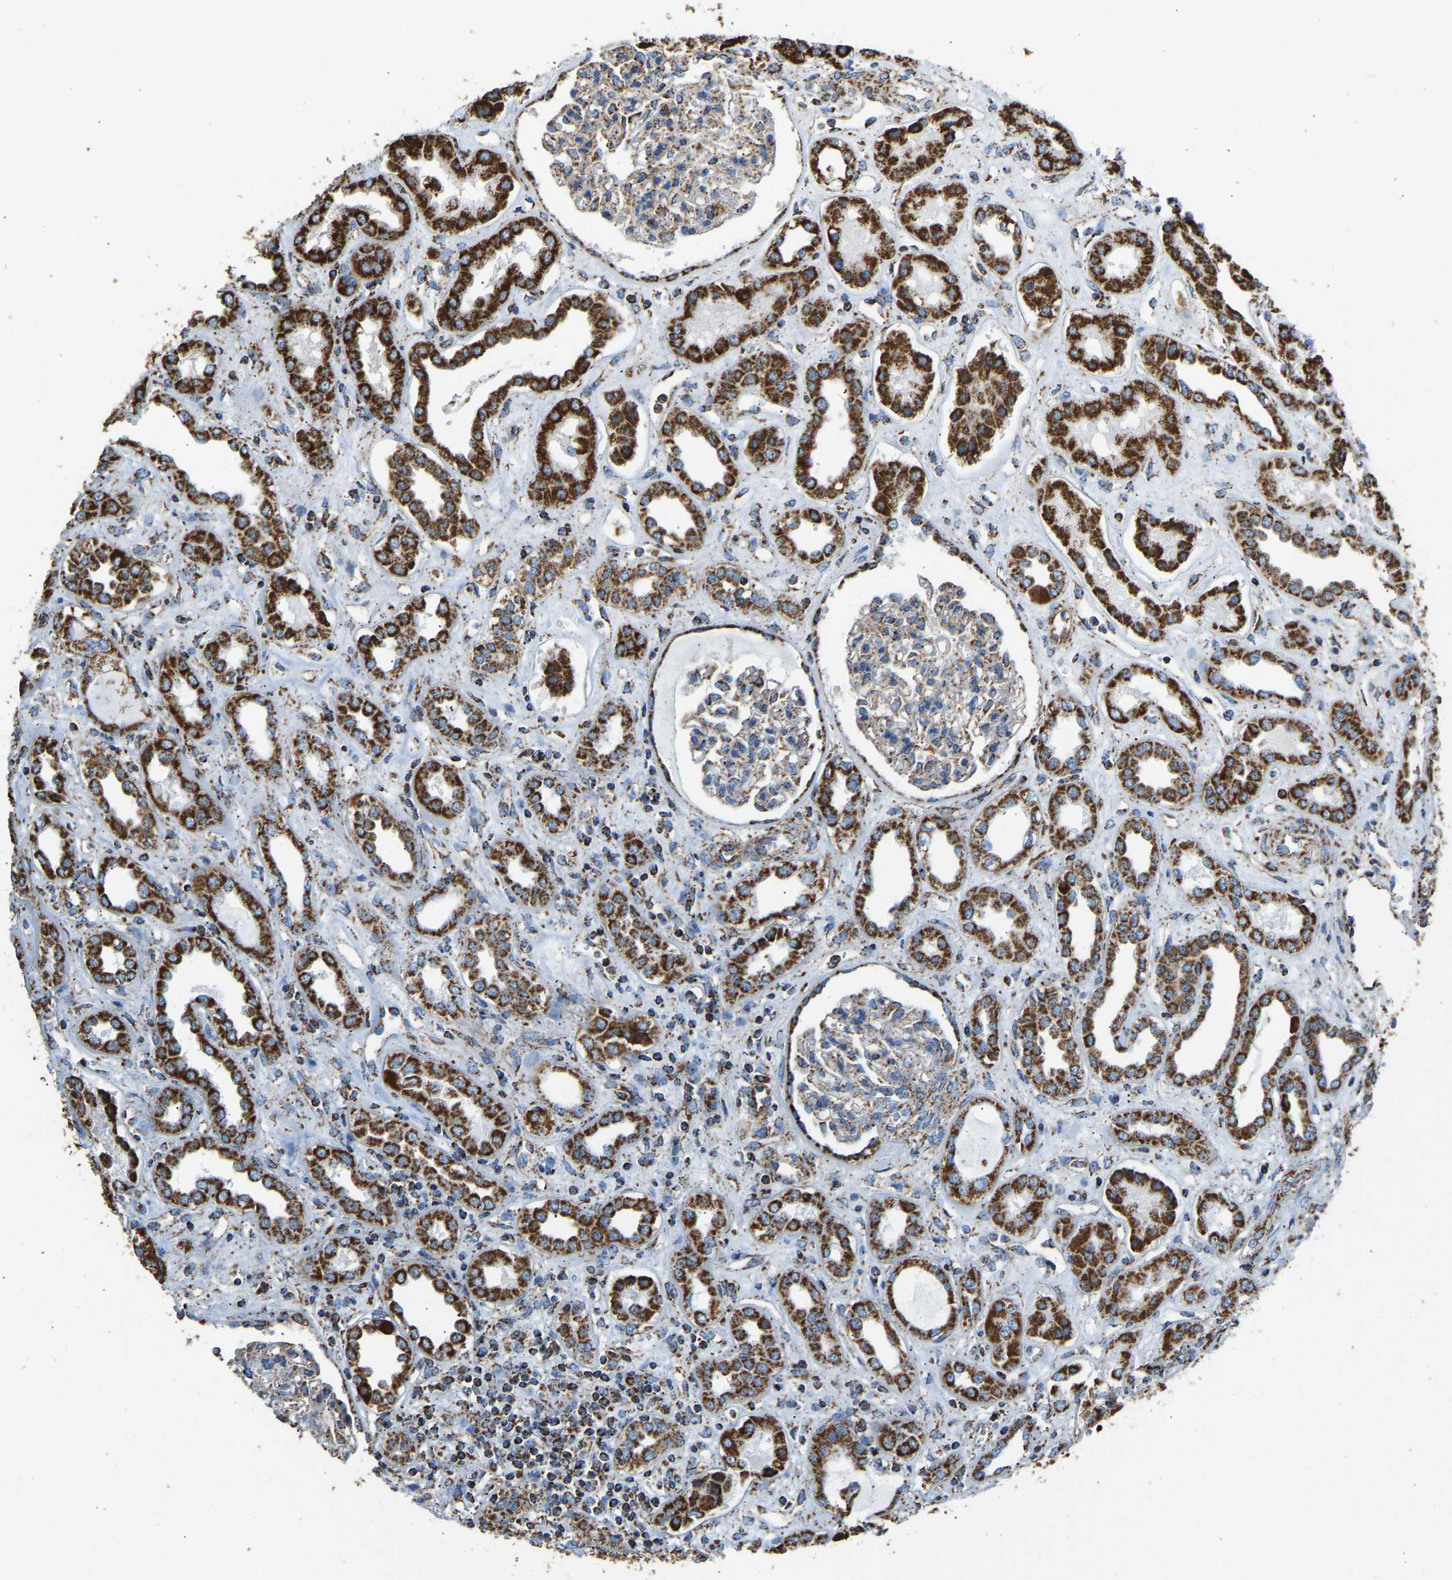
{"staining": {"intensity": "moderate", "quantity": "25%-75%", "location": "cytoplasmic/membranous"}, "tissue": "kidney", "cell_type": "Cells in glomeruli", "image_type": "normal", "snomed": [{"axis": "morphology", "description": "Normal tissue, NOS"}, {"axis": "topography", "description": "Kidney"}], "caption": "A histopathology image of human kidney stained for a protein shows moderate cytoplasmic/membranous brown staining in cells in glomeruli.", "gene": "IRX6", "patient": {"sex": "male", "age": 59}}